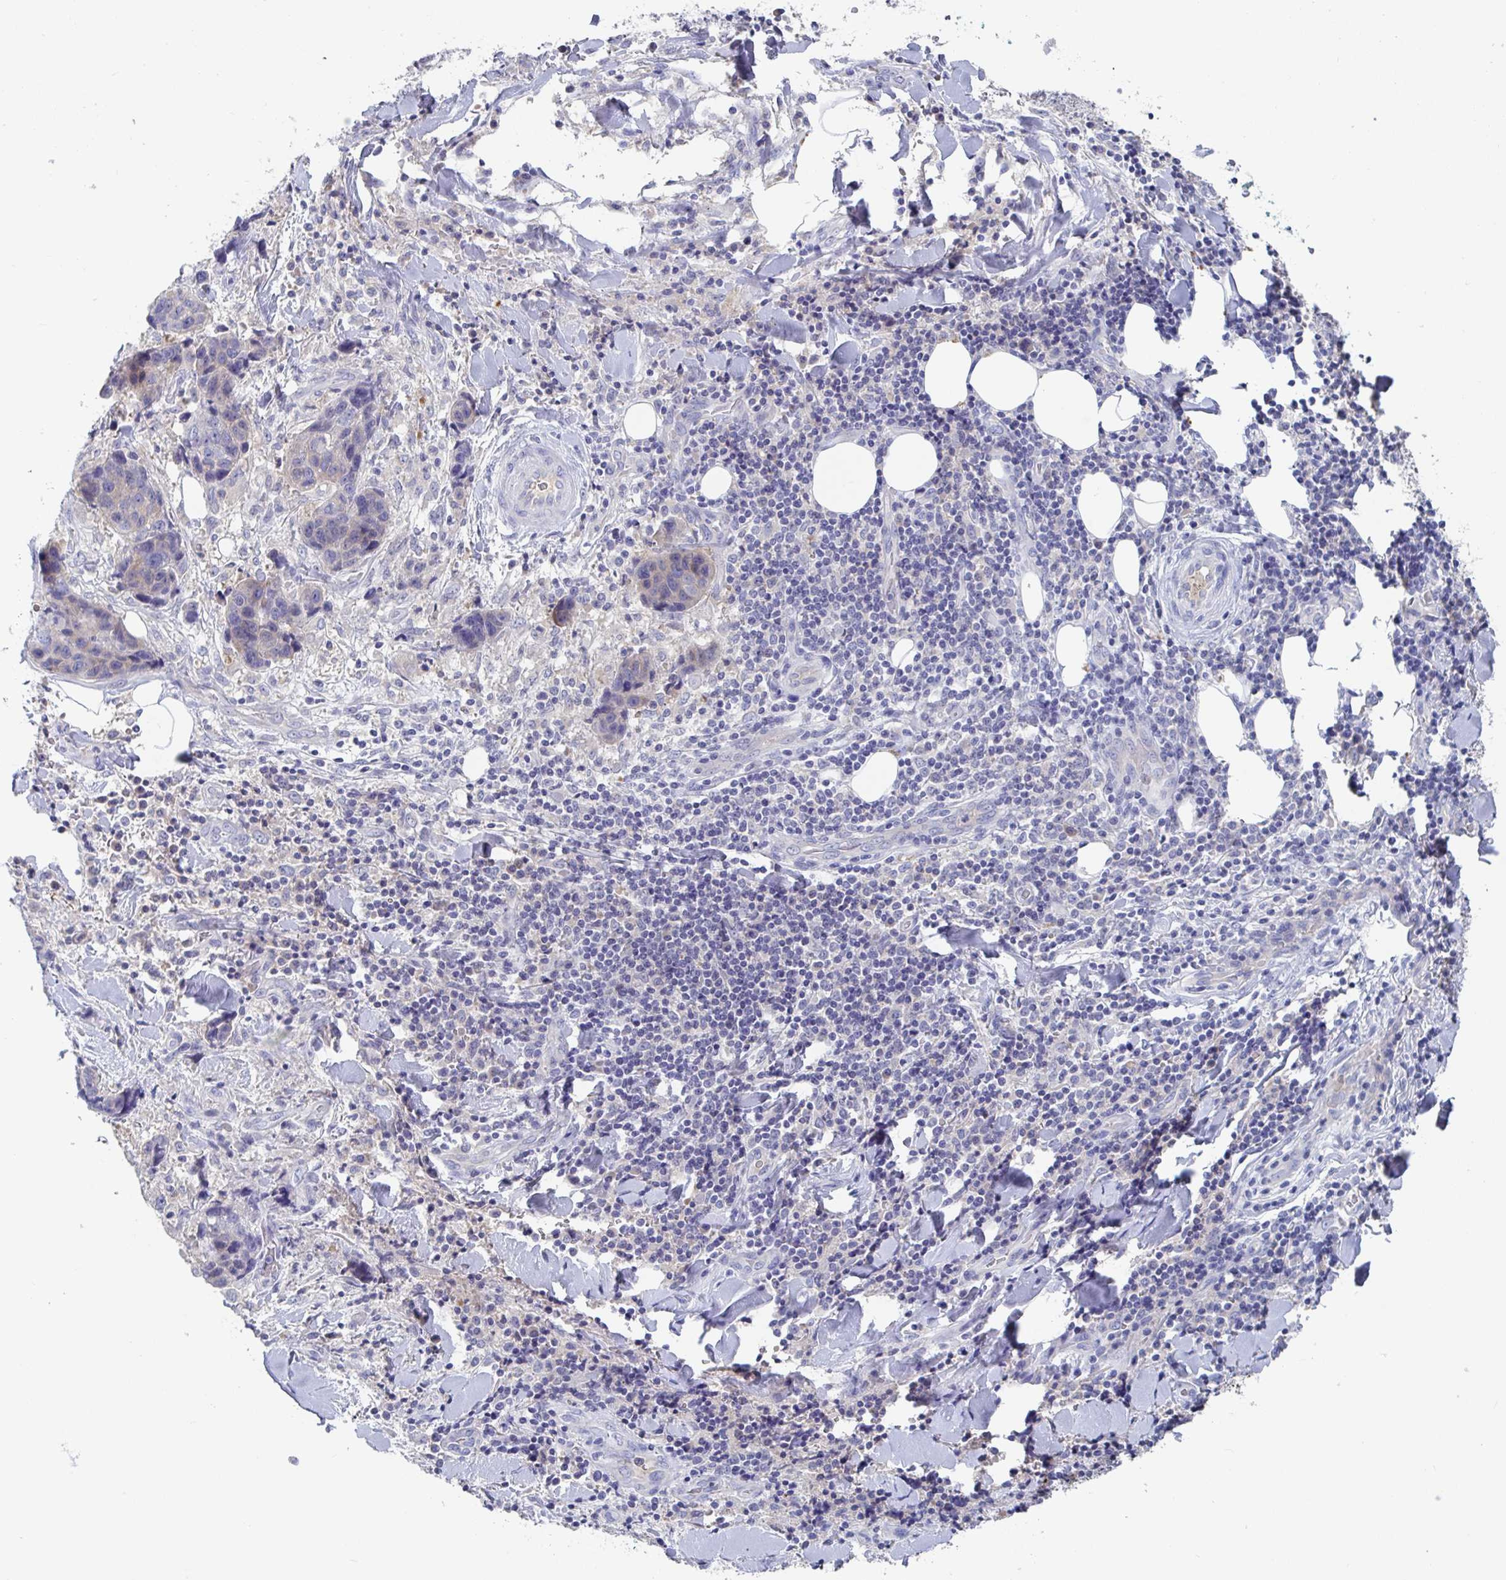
{"staining": {"intensity": "negative", "quantity": "none", "location": "none"}, "tissue": "lung cancer", "cell_type": "Tumor cells", "image_type": "cancer", "snomed": [{"axis": "morphology", "description": "Squamous cell carcinoma, NOS"}, {"axis": "topography", "description": "Lymph node"}, {"axis": "topography", "description": "Lung"}], "caption": "This is an immunohistochemistry (IHC) photomicrograph of lung cancer (squamous cell carcinoma). There is no staining in tumor cells.", "gene": "GPR148", "patient": {"sex": "male", "age": 61}}